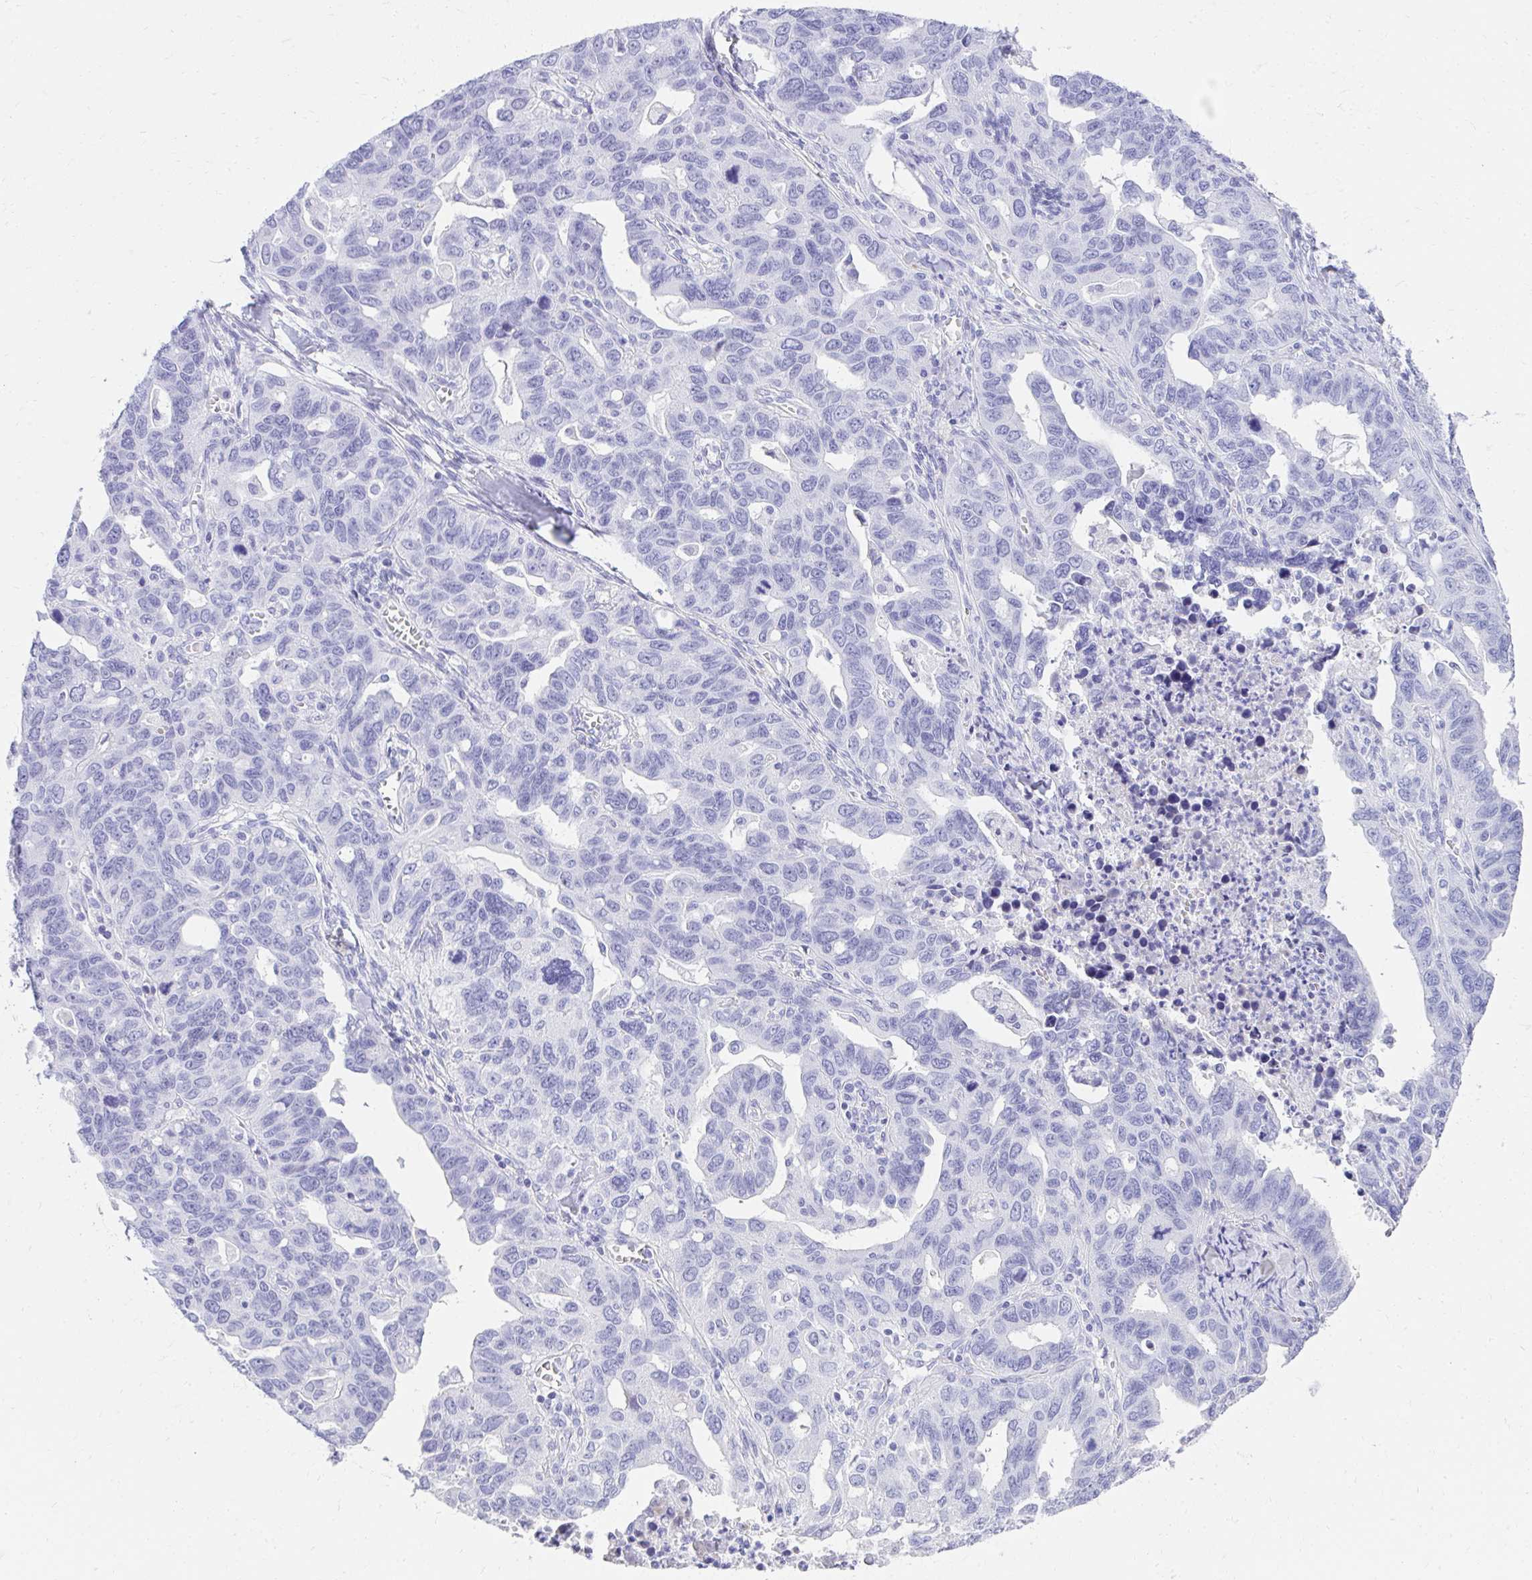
{"staining": {"intensity": "negative", "quantity": "none", "location": "none"}, "tissue": "ovarian cancer", "cell_type": "Tumor cells", "image_type": "cancer", "snomed": [{"axis": "morphology", "description": "Cystadenocarcinoma, serous, NOS"}, {"axis": "topography", "description": "Ovary"}], "caption": "The IHC image has no significant expression in tumor cells of ovarian serous cystadenocarcinoma tissue.", "gene": "TNNT1", "patient": {"sex": "female", "age": 69}}